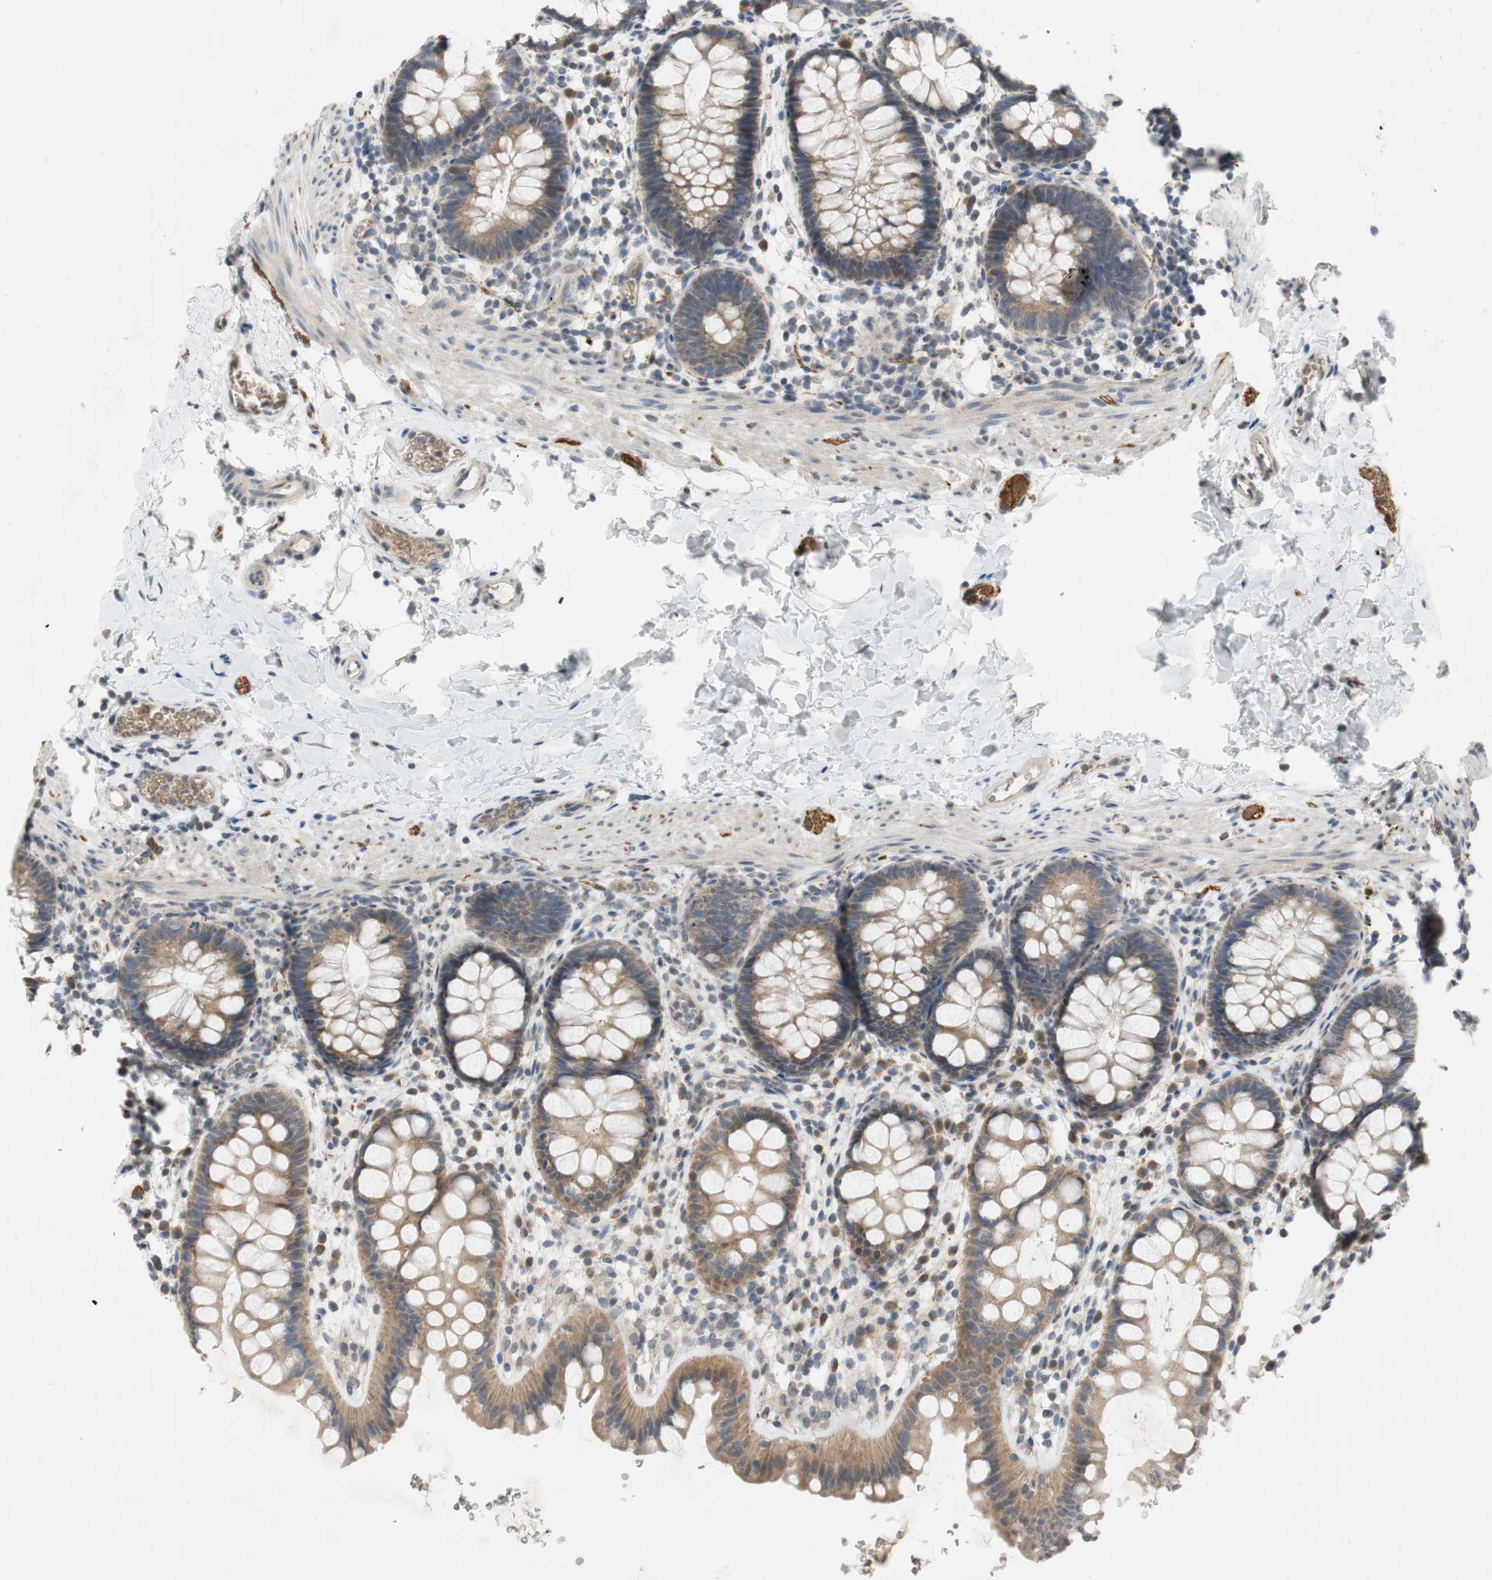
{"staining": {"intensity": "moderate", "quantity": ">75%", "location": "cytoplasmic/membranous"}, "tissue": "rectum", "cell_type": "Glandular cells", "image_type": "normal", "snomed": [{"axis": "morphology", "description": "Normal tissue, NOS"}, {"axis": "topography", "description": "Rectum"}], "caption": "Immunohistochemical staining of benign rectum exhibits medium levels of moderate cytoplasmic/membranous positivity in about >75% of glandular cells.", "gene": "ADD2", "patient": {"sex": "female", "age": 24}}